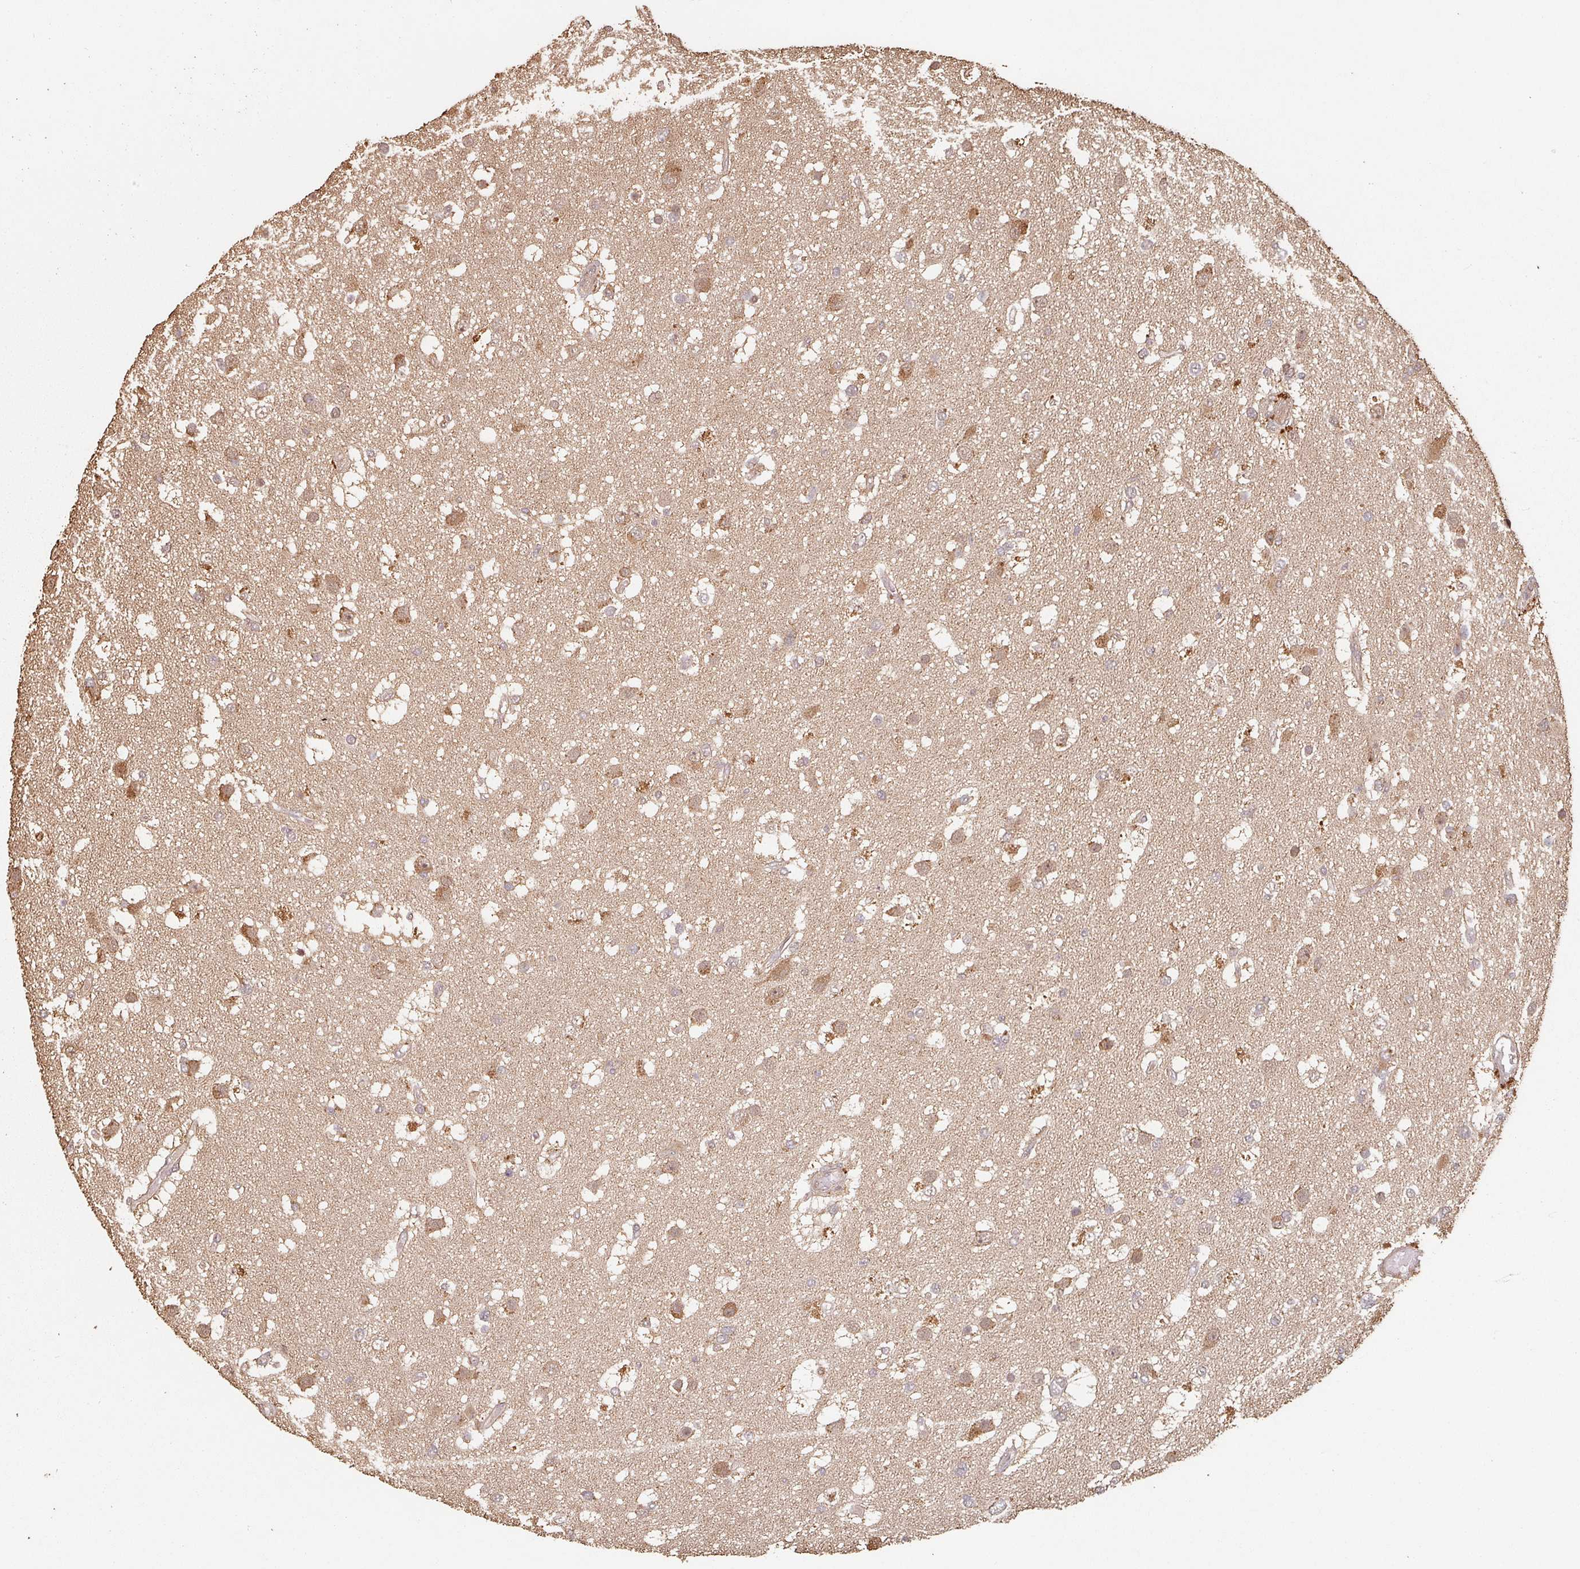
{"staining": {"intensity": "moderate", "quantity": "25%-75%", "location": "cytoplasmic/membranous"}, "tissue": "glioma", "cell_type": "Tumor cells", "image_type": "cancer", "snomed": [{"axis": "morphology", "description": "Glioma, malignant, High grade"}, {"axis": "topography", "description": "Brain"}], "caption": "A brown stain shows moderate cytoplasmic/membranous positivity of a protein in human malignant glioma (high-grade) tumor cells. The protein is stained brown, and the nuclei are stained in blue (DAB IHC with brightfield microscopy, high magnification).", "gene": "EID1", "patient": {"sex": "male", "age": 53}}